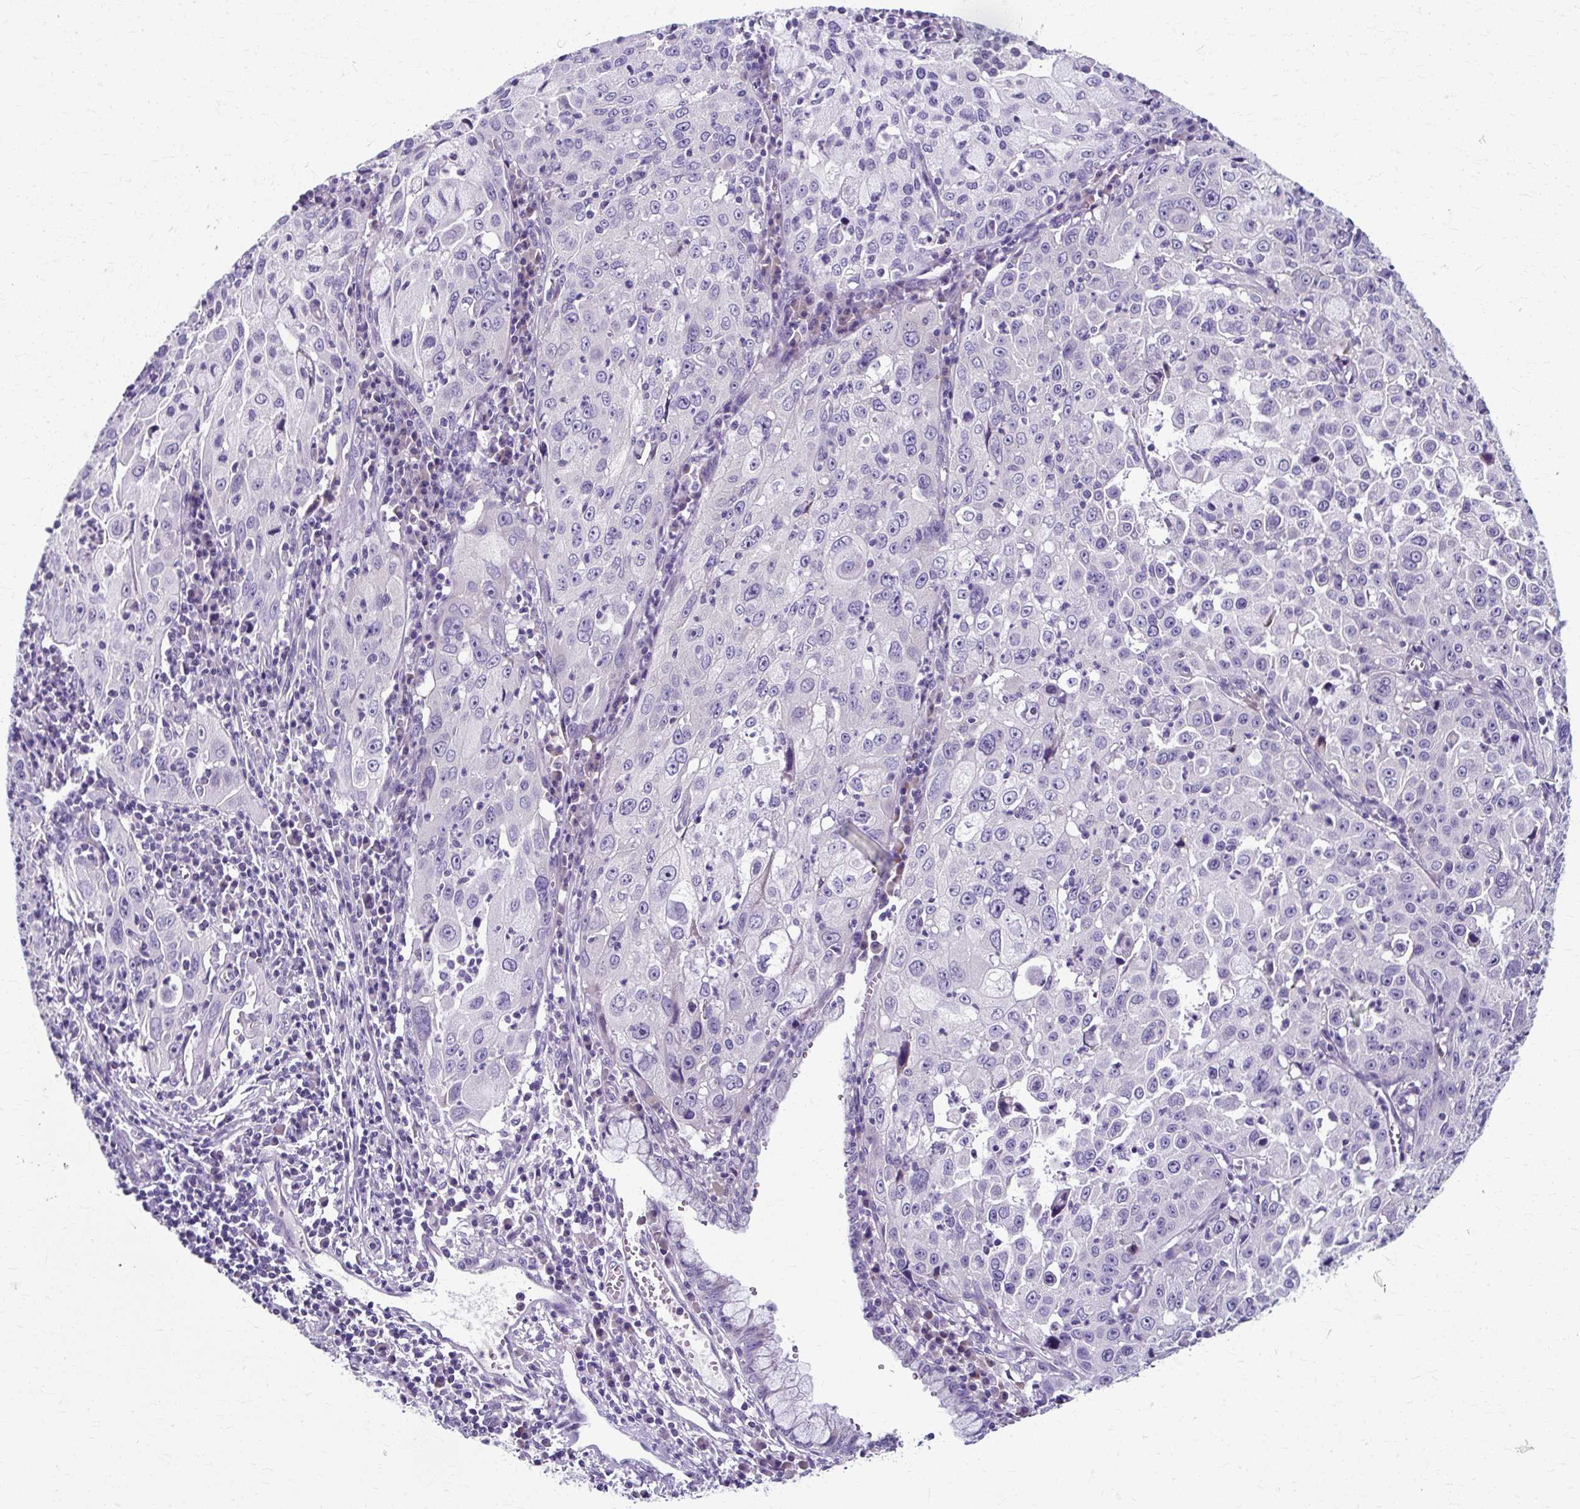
{"staining": {"intensity": "negative", "quantity": "none", "location": "none"}, "tissue": "cervical cancer", "cell_type": "Tumor cells", "image_type": "cancer", "snomed": [{"axis": "morphology", "description": "Squamous cell carcinoma, NOS"}, {"axis": "topography", "description": "Cervix"}], "caption": "Tumor cells show no significant protein expression in cervical squamous cell carcinoma.", "gene": "ZNF555", "patient": {"sex": "female", "age": 42}}